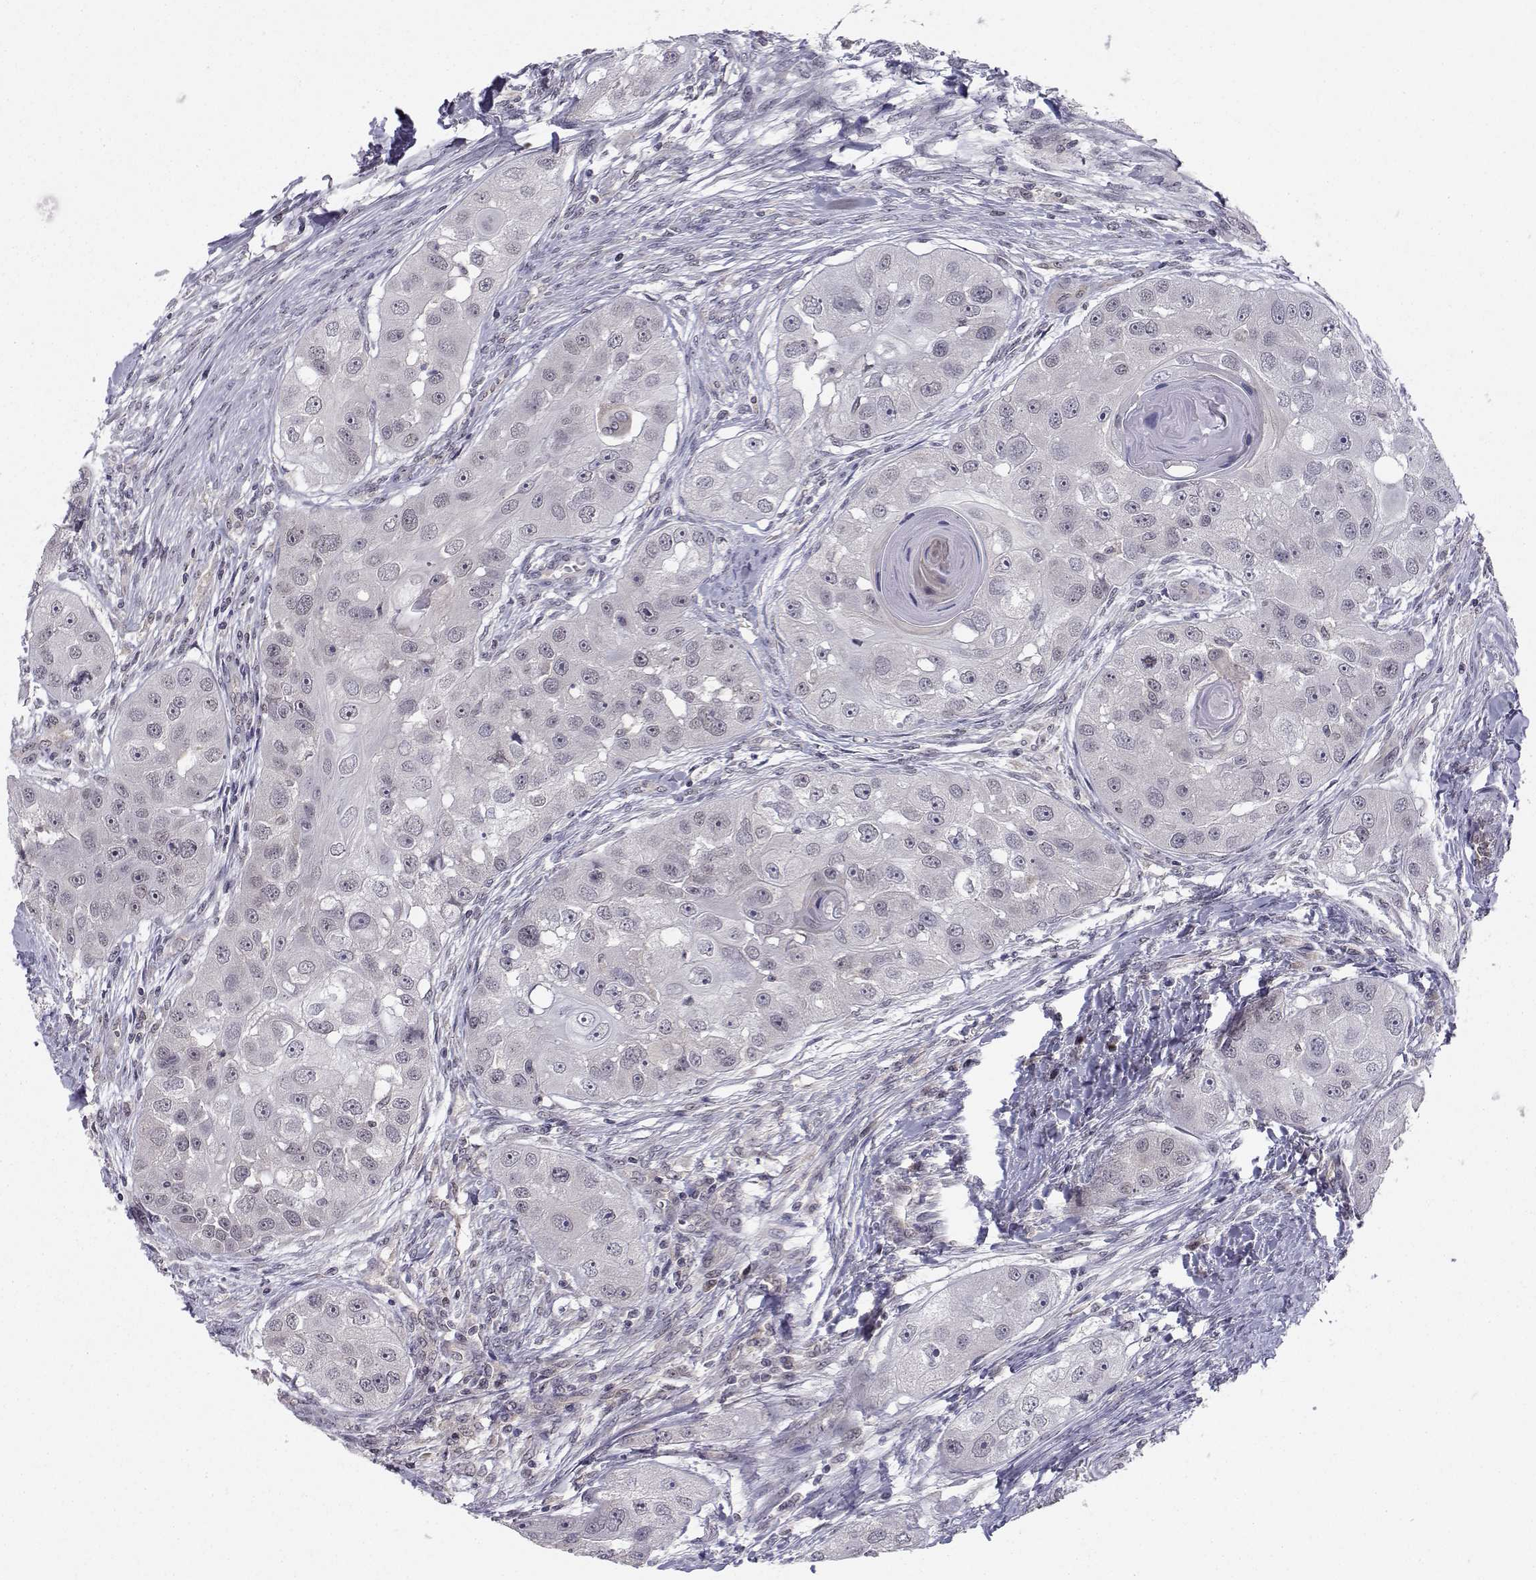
{"staining": {"intensity": "negative", "quantity": "none", "location": "none"}, "tissue": "head and neck cancer", "cell_type": "Tumor cells", "image_type": "cancer", "snomed": [{"axis": "morphology", "description": "Squamous cell carcinoma, NOS"}, {"axis": "topography", "description": "Head-Neck"}], "caption": "Immunohistochemistry (IHC) micrograph of human squamous cell carcinoma (head and neck) stained for a protein (brown), which shows no staining in tumor cells.", "gene": "KIF13B", "patient": {"sex": "male", "age": 51}}